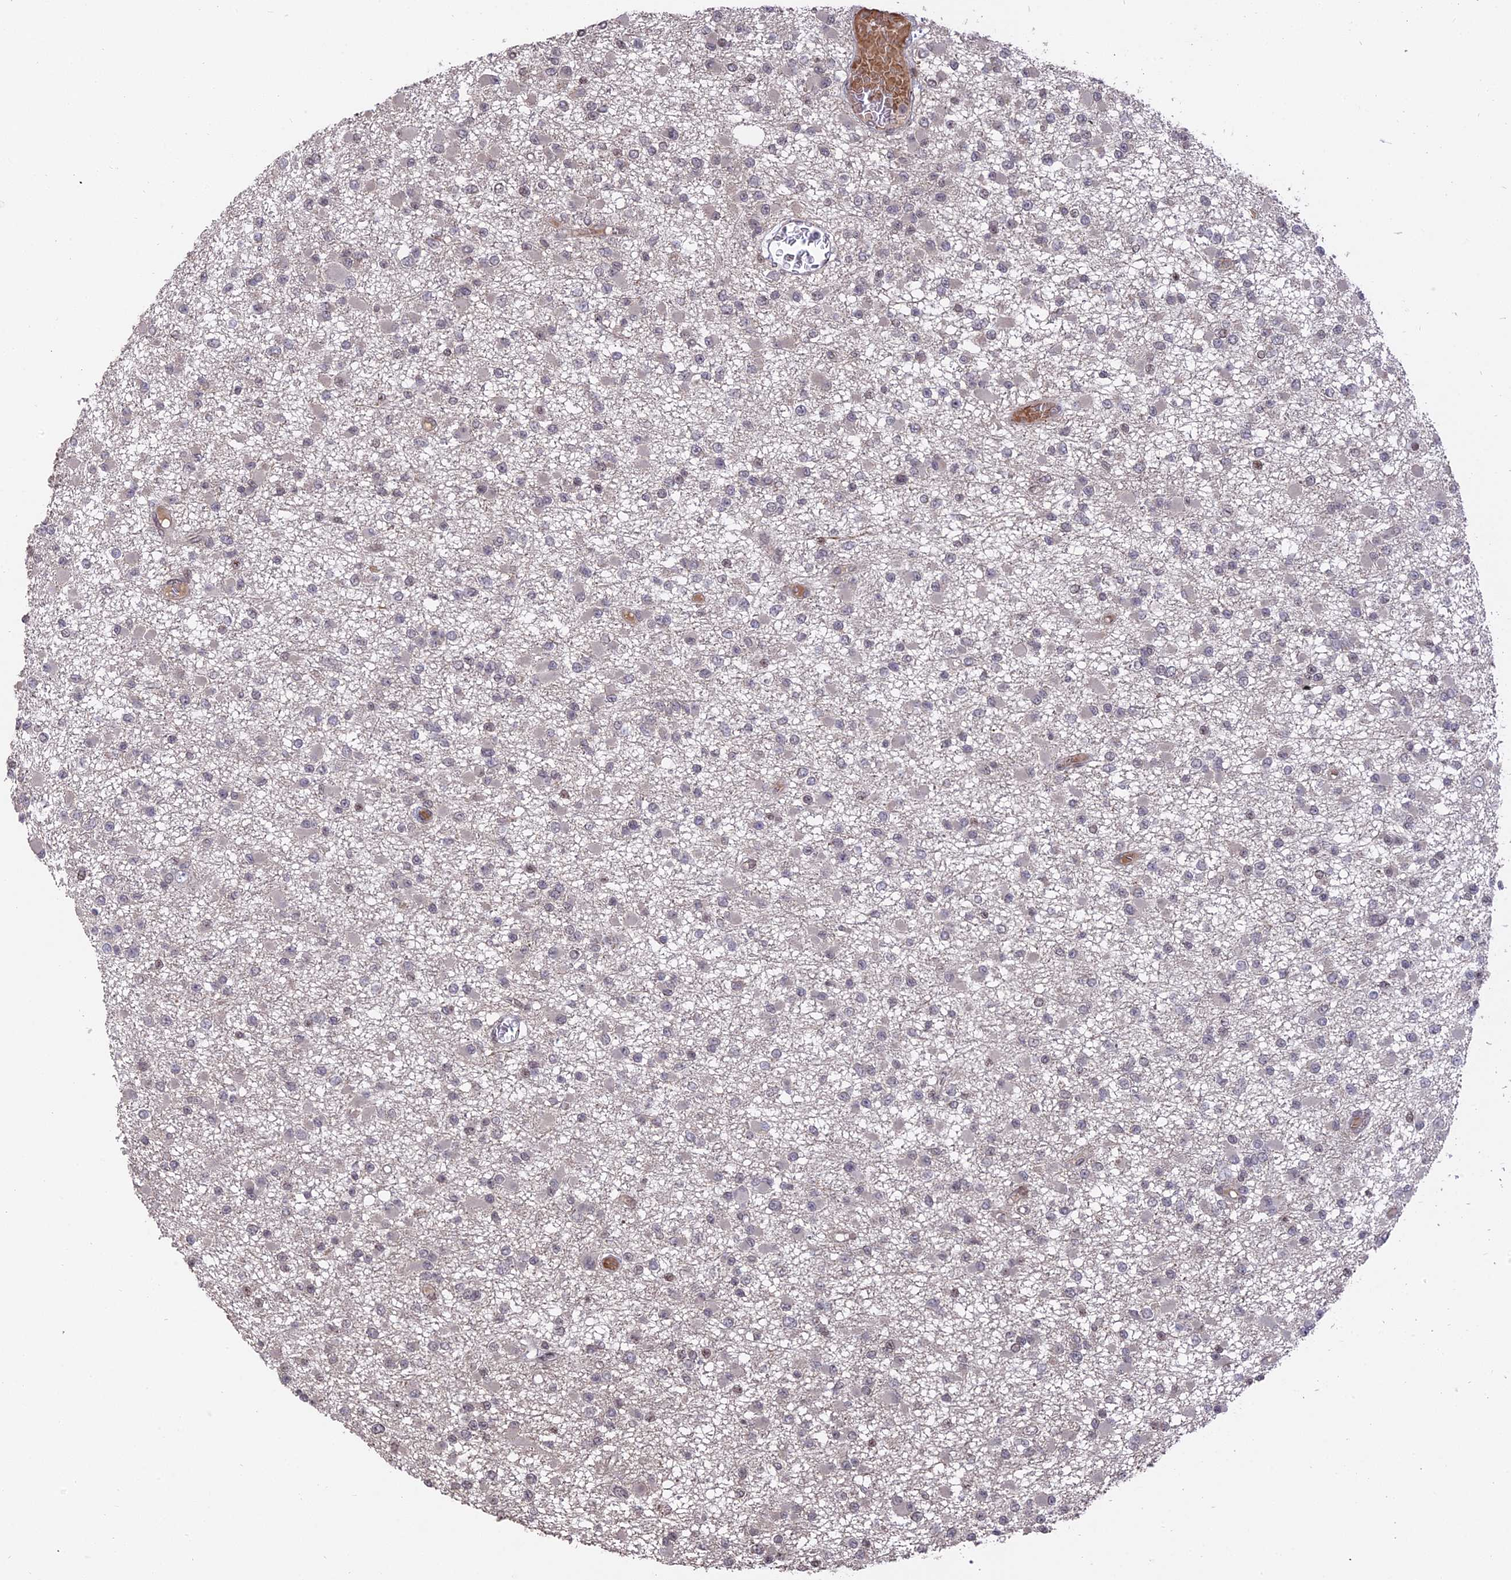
{"staining": {"intensity": "negative", "quantity": "none", "location": "none"}, "tissue": "glioma", "cell_type": "Tumor cells", "image_type": "cancer", "snomed": [{"axis": "morphology", "description": "Glioma, malignant, Low grade"}, {"axis": "topography", "description": "Brain"}], "caption": "Malignant low-grade glioma was stained to show a protein in brown. There is no significant positivity in tumor cells.", "gene": "NR1H3", "patient": {"sex": "female", "age": 22}}